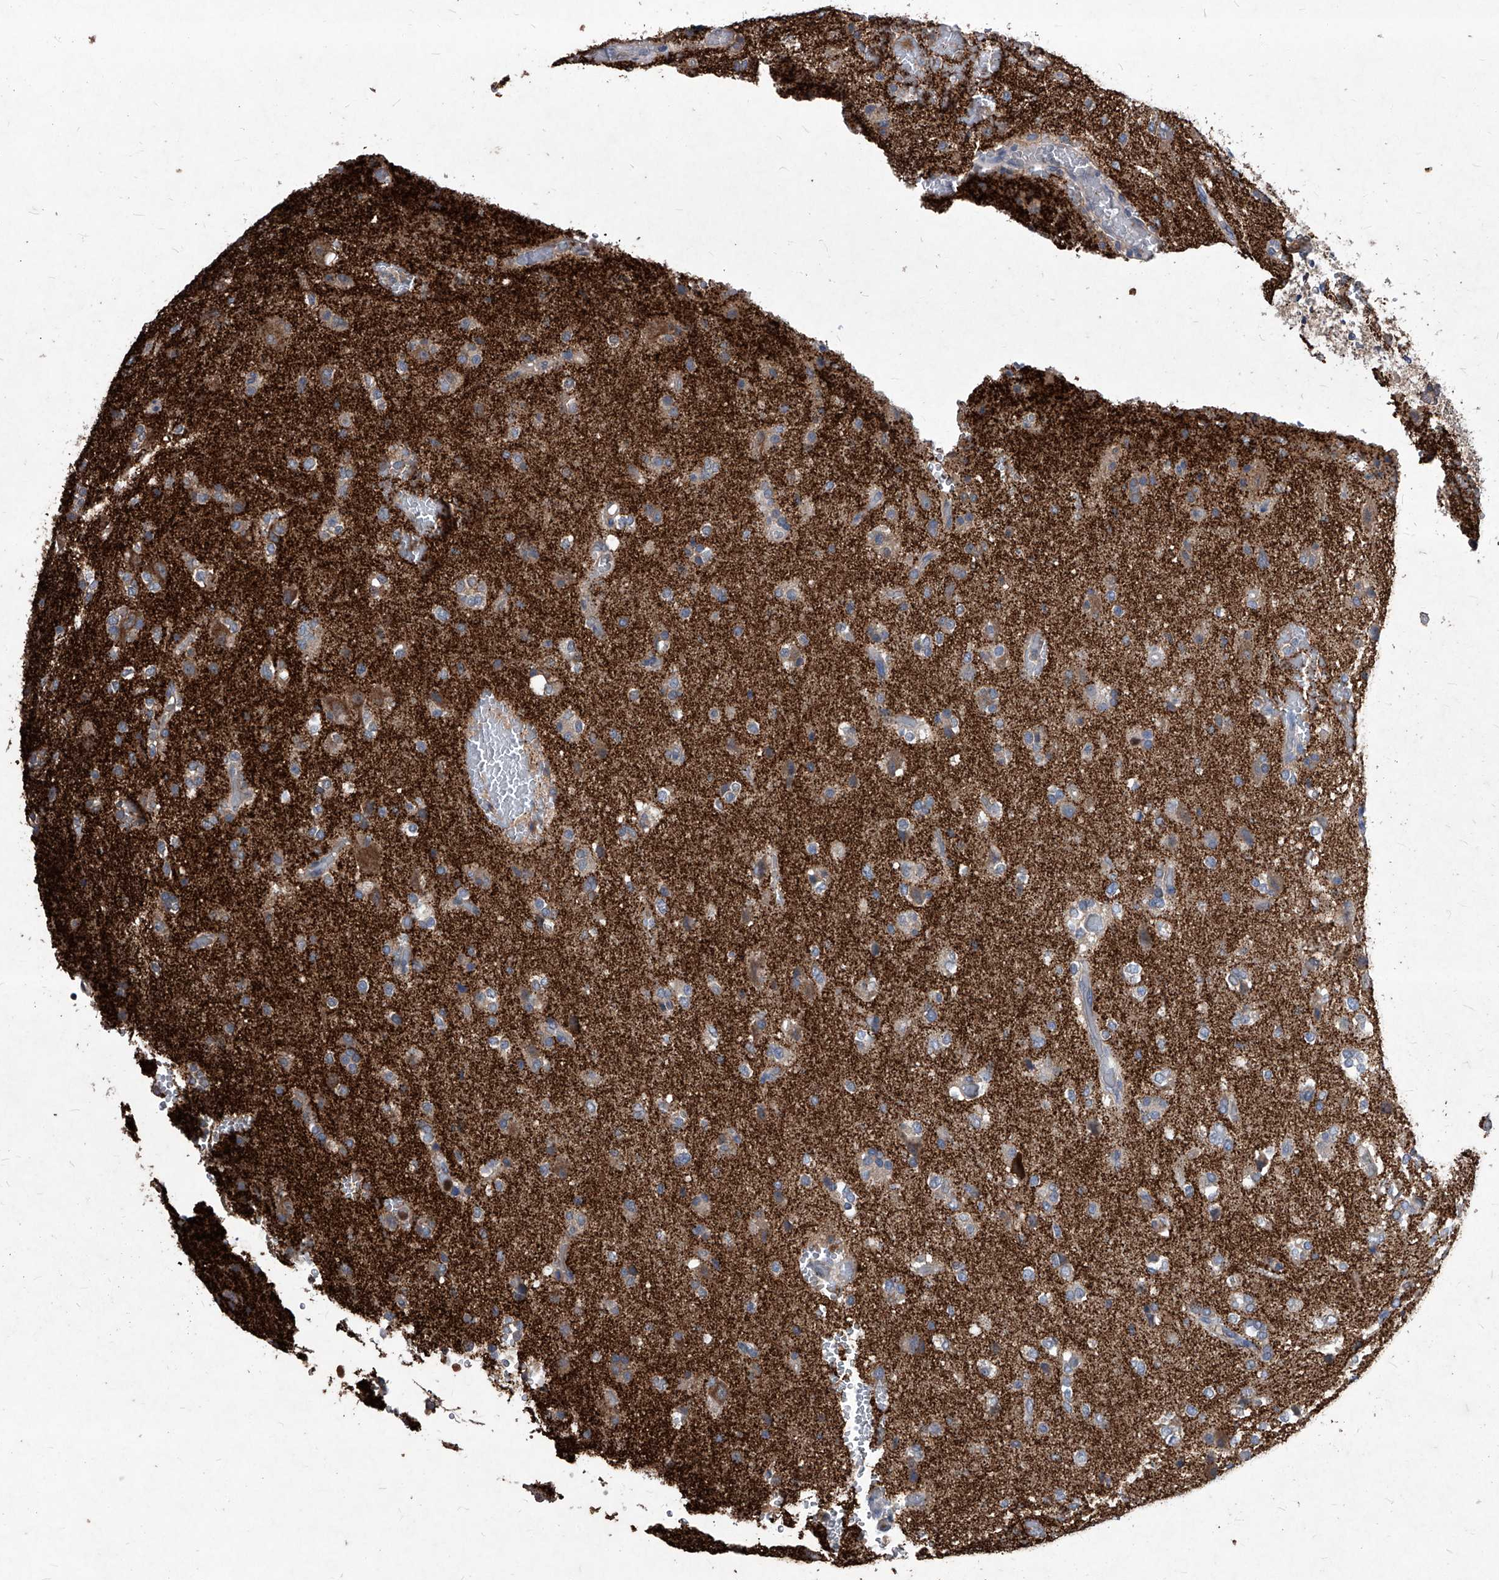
{"staining": {"intensity": "negative", "quantity": "none", "location": "none"}, "tissue": "glioma", "cell_type": "Tumor cells", "image_type": "cancer", "snomed": [{"axis": "morphology", "description": "Glioma, malignant, High grade"}, {"axis": "topography", "description": "Brain"}], "caption": "This is a photomicrograph of IHC staining of glioma, which shows no expression in tumor cells.", "gene": "SYNGR1", "patient": {"sex": "male", "age": 47}}